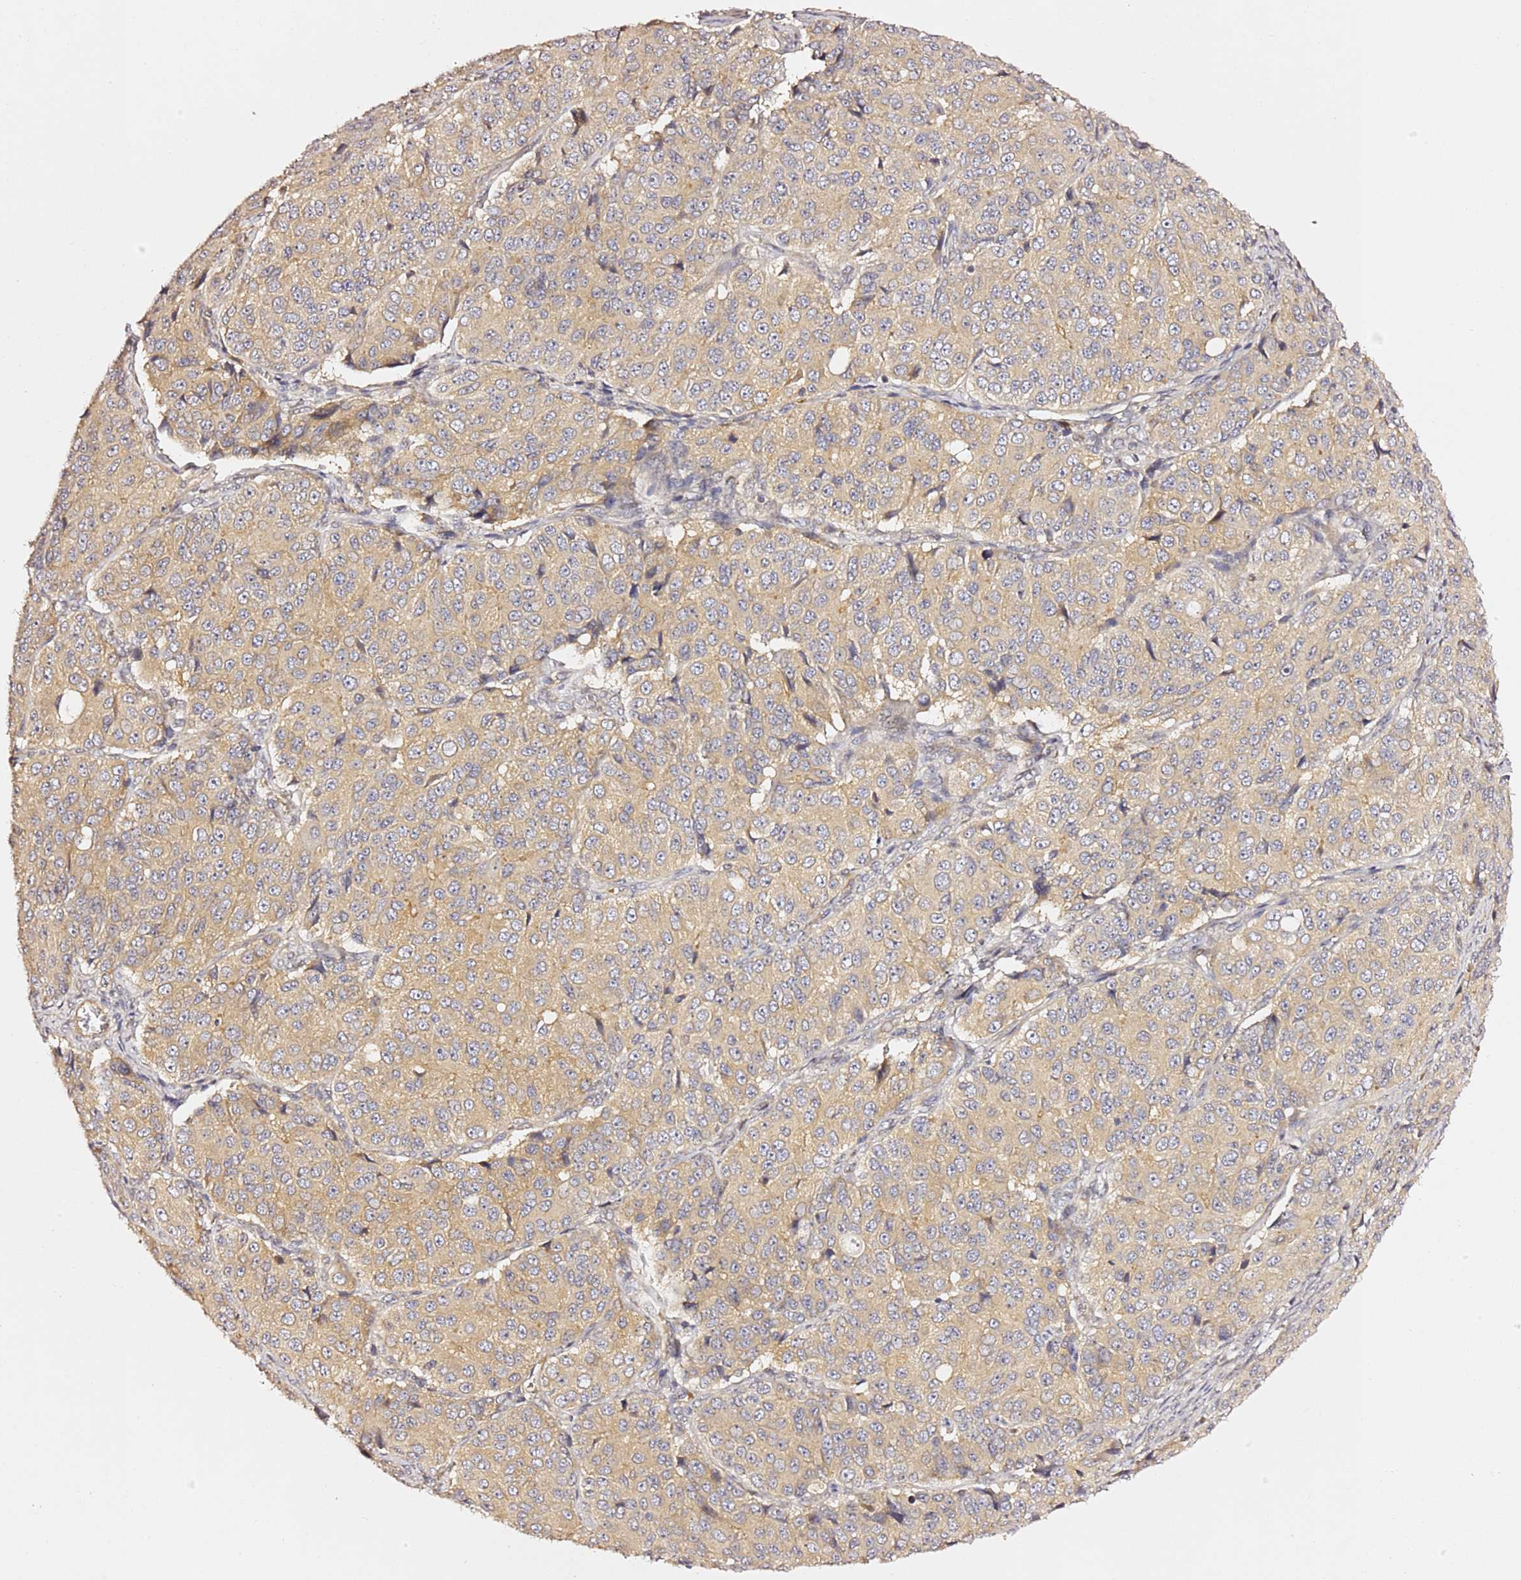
{"staining": {"intensity": "weak", "quantity": ">75%", "location": "cytoplasmic/membranous"}, "tissue": "ovarian cancer", "cell_type": "Tumor cells", "image_type": "cancer", "snomed": [{"axis": "morphology", "description": "Carcinoma, endometroid"}, {"axis": "topography", "description": "Ovary"}], "caption": "This image shows ovarian cancer stained with IHC to label a protein in brown. The cytoplasmic/membranous of tumor cells show weak positivity for the protein. Nuclei are counter-stained blue.", "gene": "OSBPL2", "patient": {"sex": "female", "age": 51}}